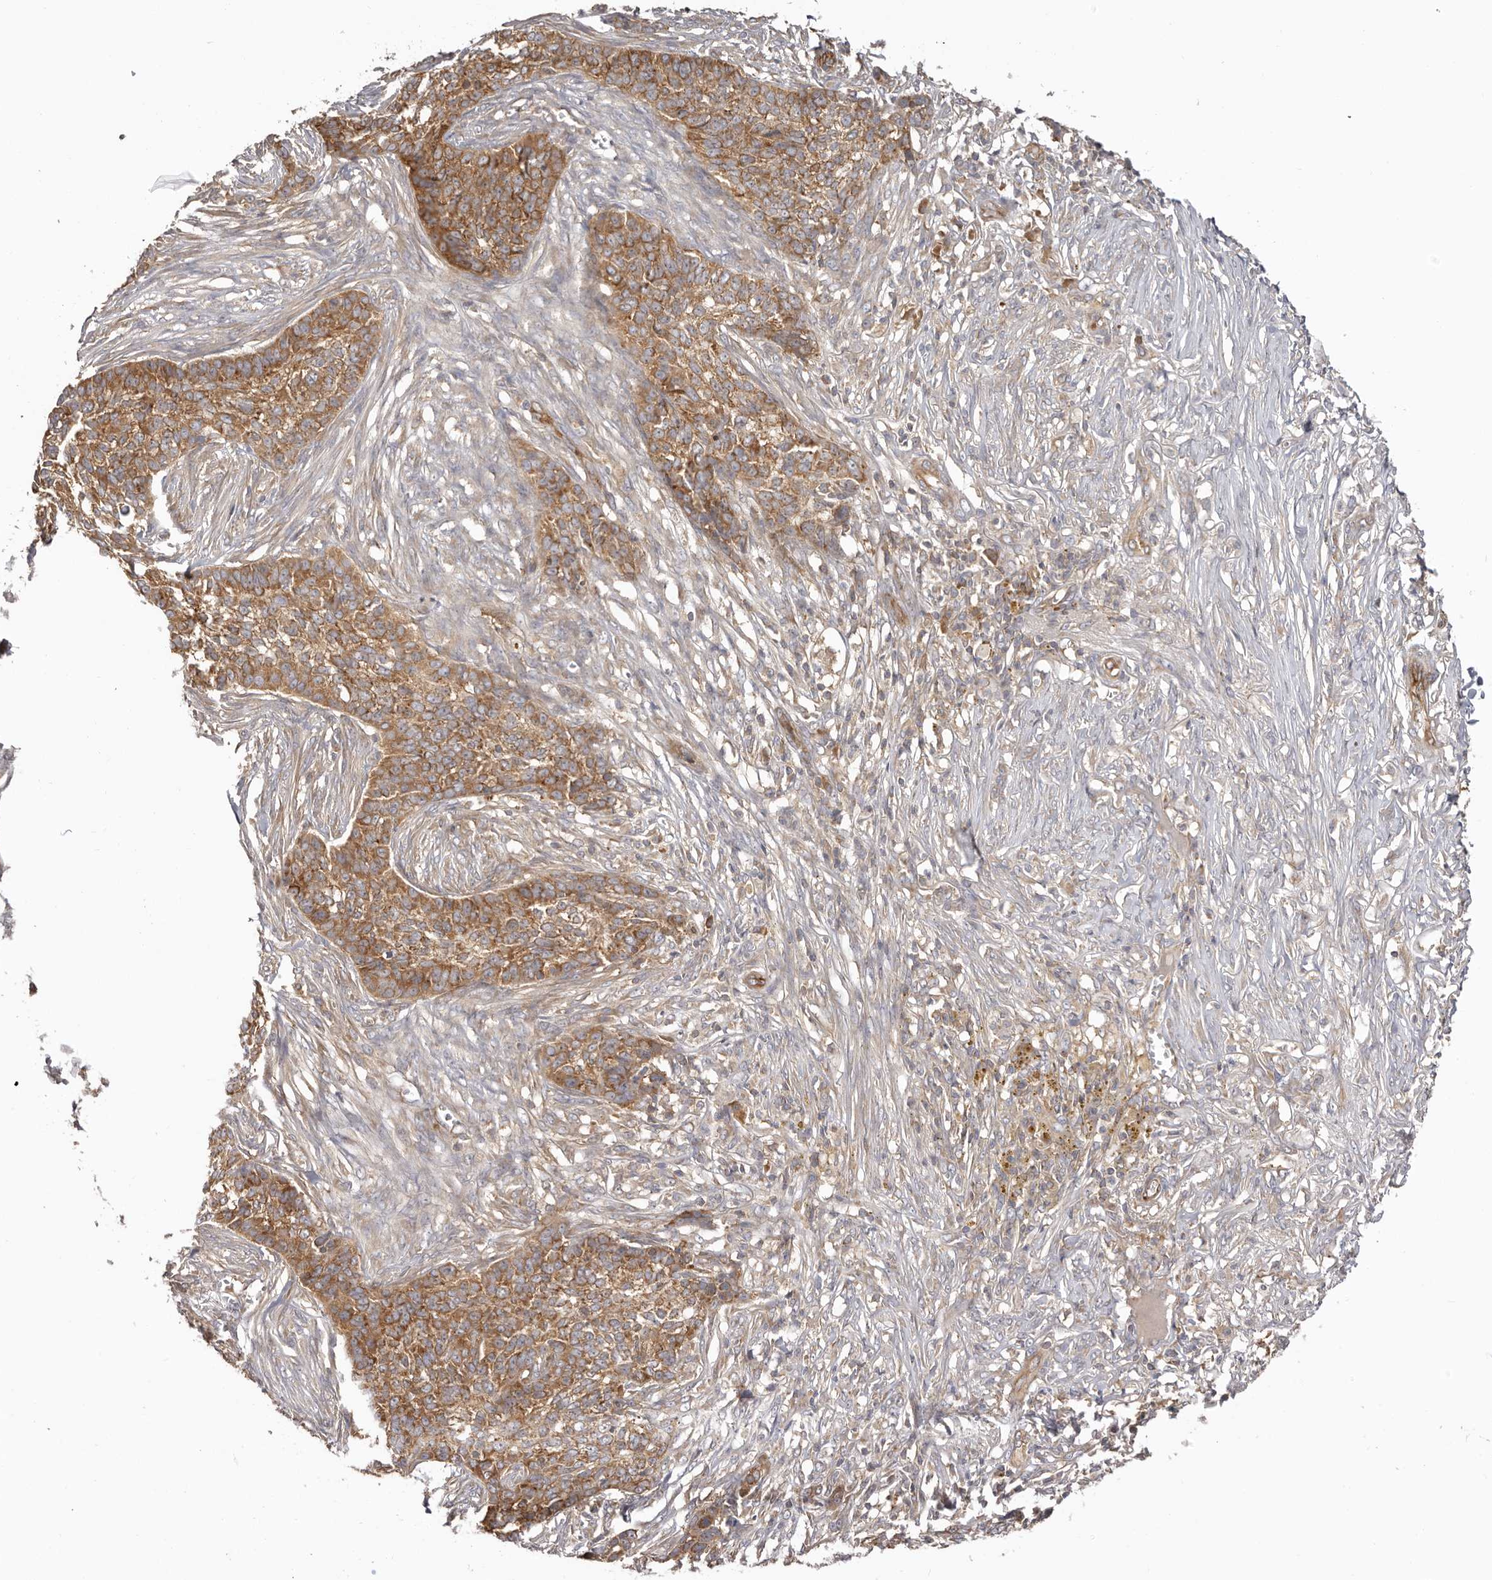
{"staining": {"intensity": "moderate", "quantity": ">75%", "location": "cytoplasmic/membranous"}, "tissue": "skin cancer", "cell_type": "Tumor cells", "image_type": "cancer", "snomed": [{"axis": "morphology", "description": "Basal cell carcinoma"}, {"axis": "topography", "description": "Skin"}], "caption": "A brown stain shows moderate cytoplasmic/membranous staining of a protein in human skin cancer tumor cells.", "gene": "EEF1E1", "patient": {"sex": "male", "age": 85}}